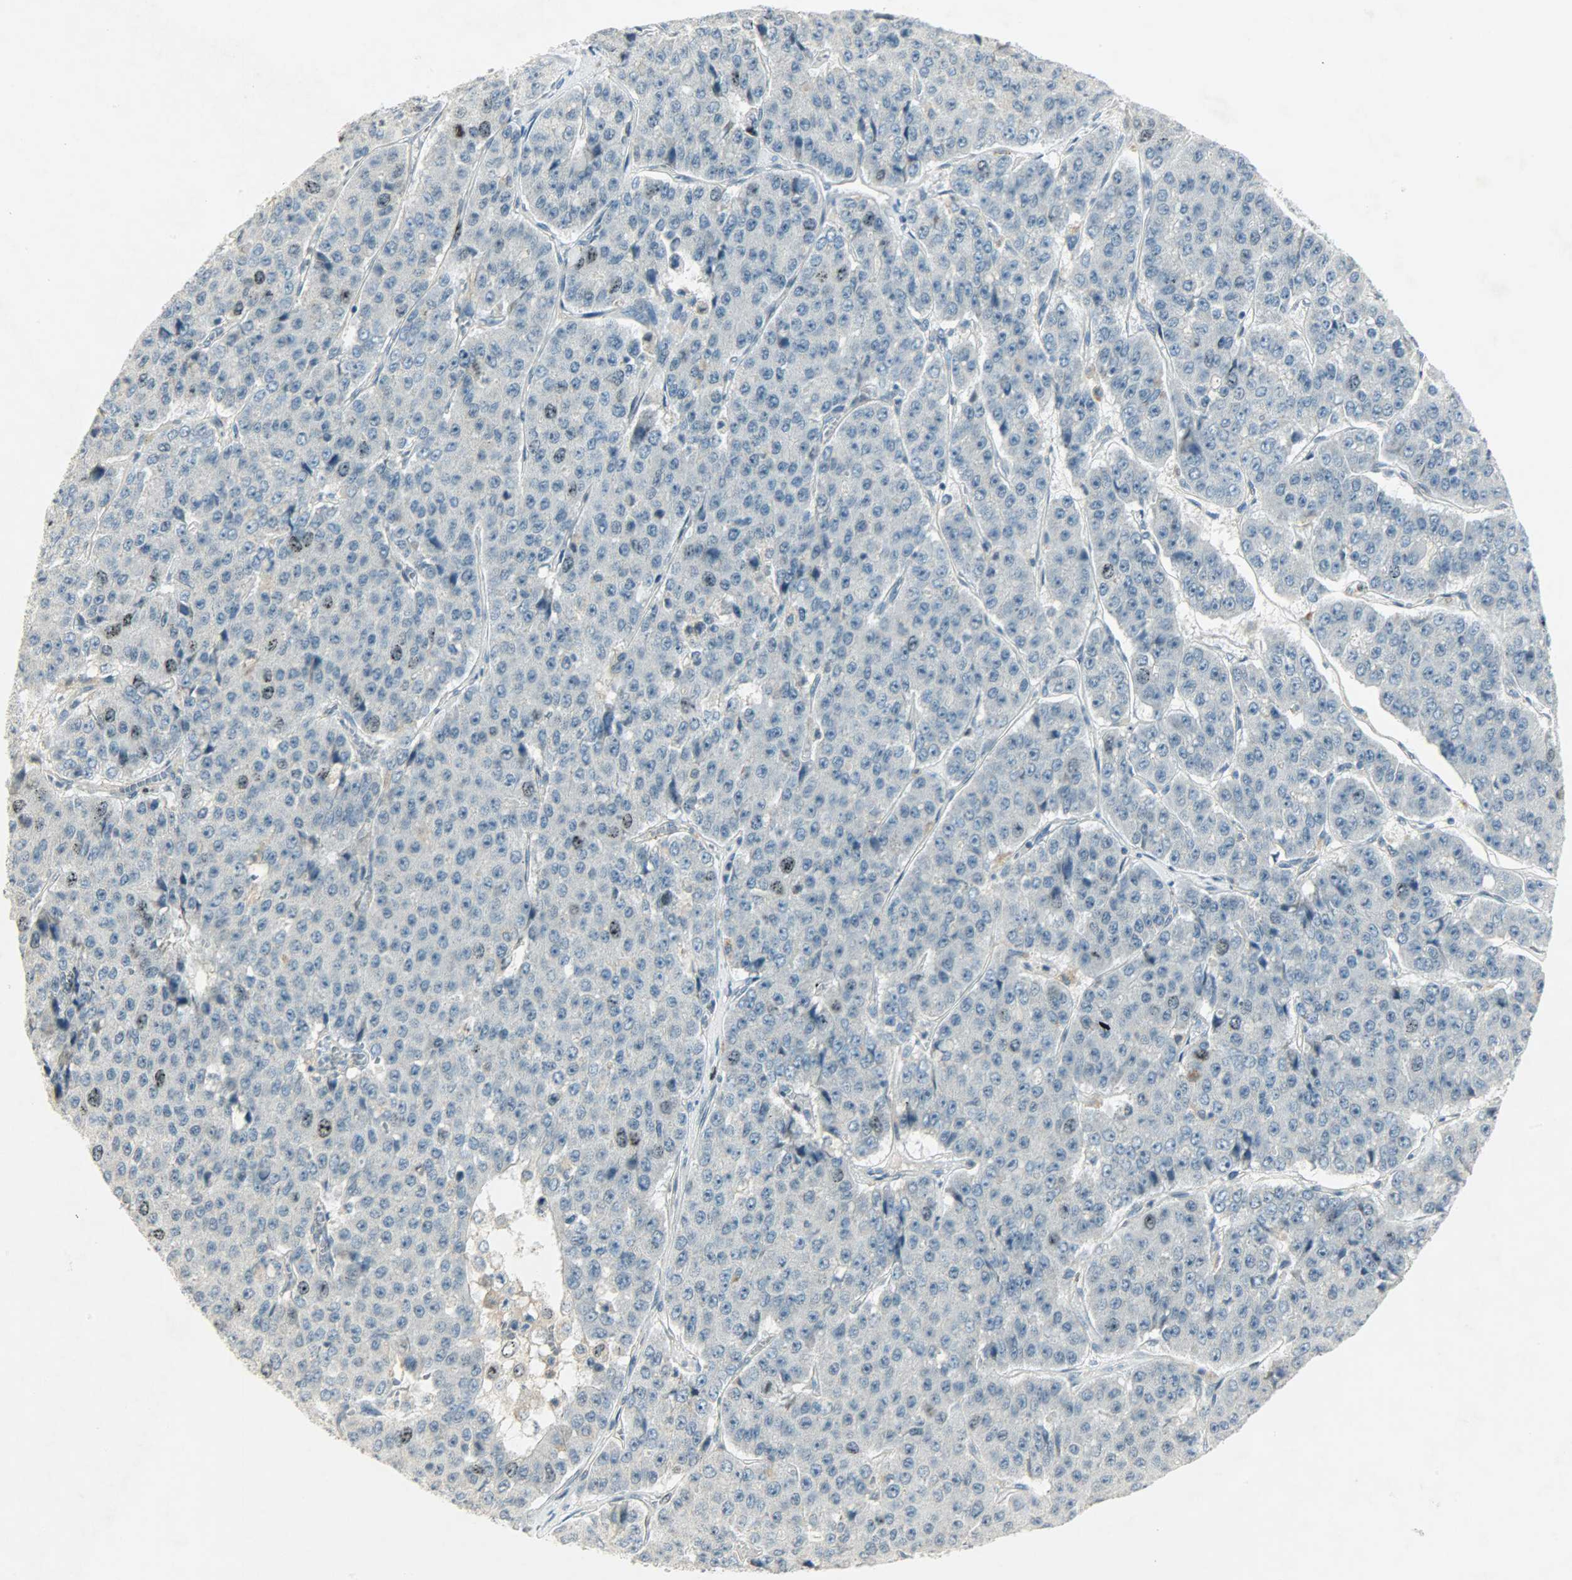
{"staining": {"intensity": "weak", "quantity": "<25%", "location": "nuclear"}, "tissue": "pancreatic cancer", "cell_type": "Tumor cells", "image_type": "cancer", "snomed": [{"axis": "morphology", "description": "Adenocarcinoma, NOS"}, {"axis": "topography", "description": "Pancreas"}], "caption": "Human pancreatic adenocarcinoma stained for a protein using immunohistochemistry (IHC) shows no positivity in tumor cells.", "gene": "AURKB", "patient": {"sex": "male", "age": 50}}